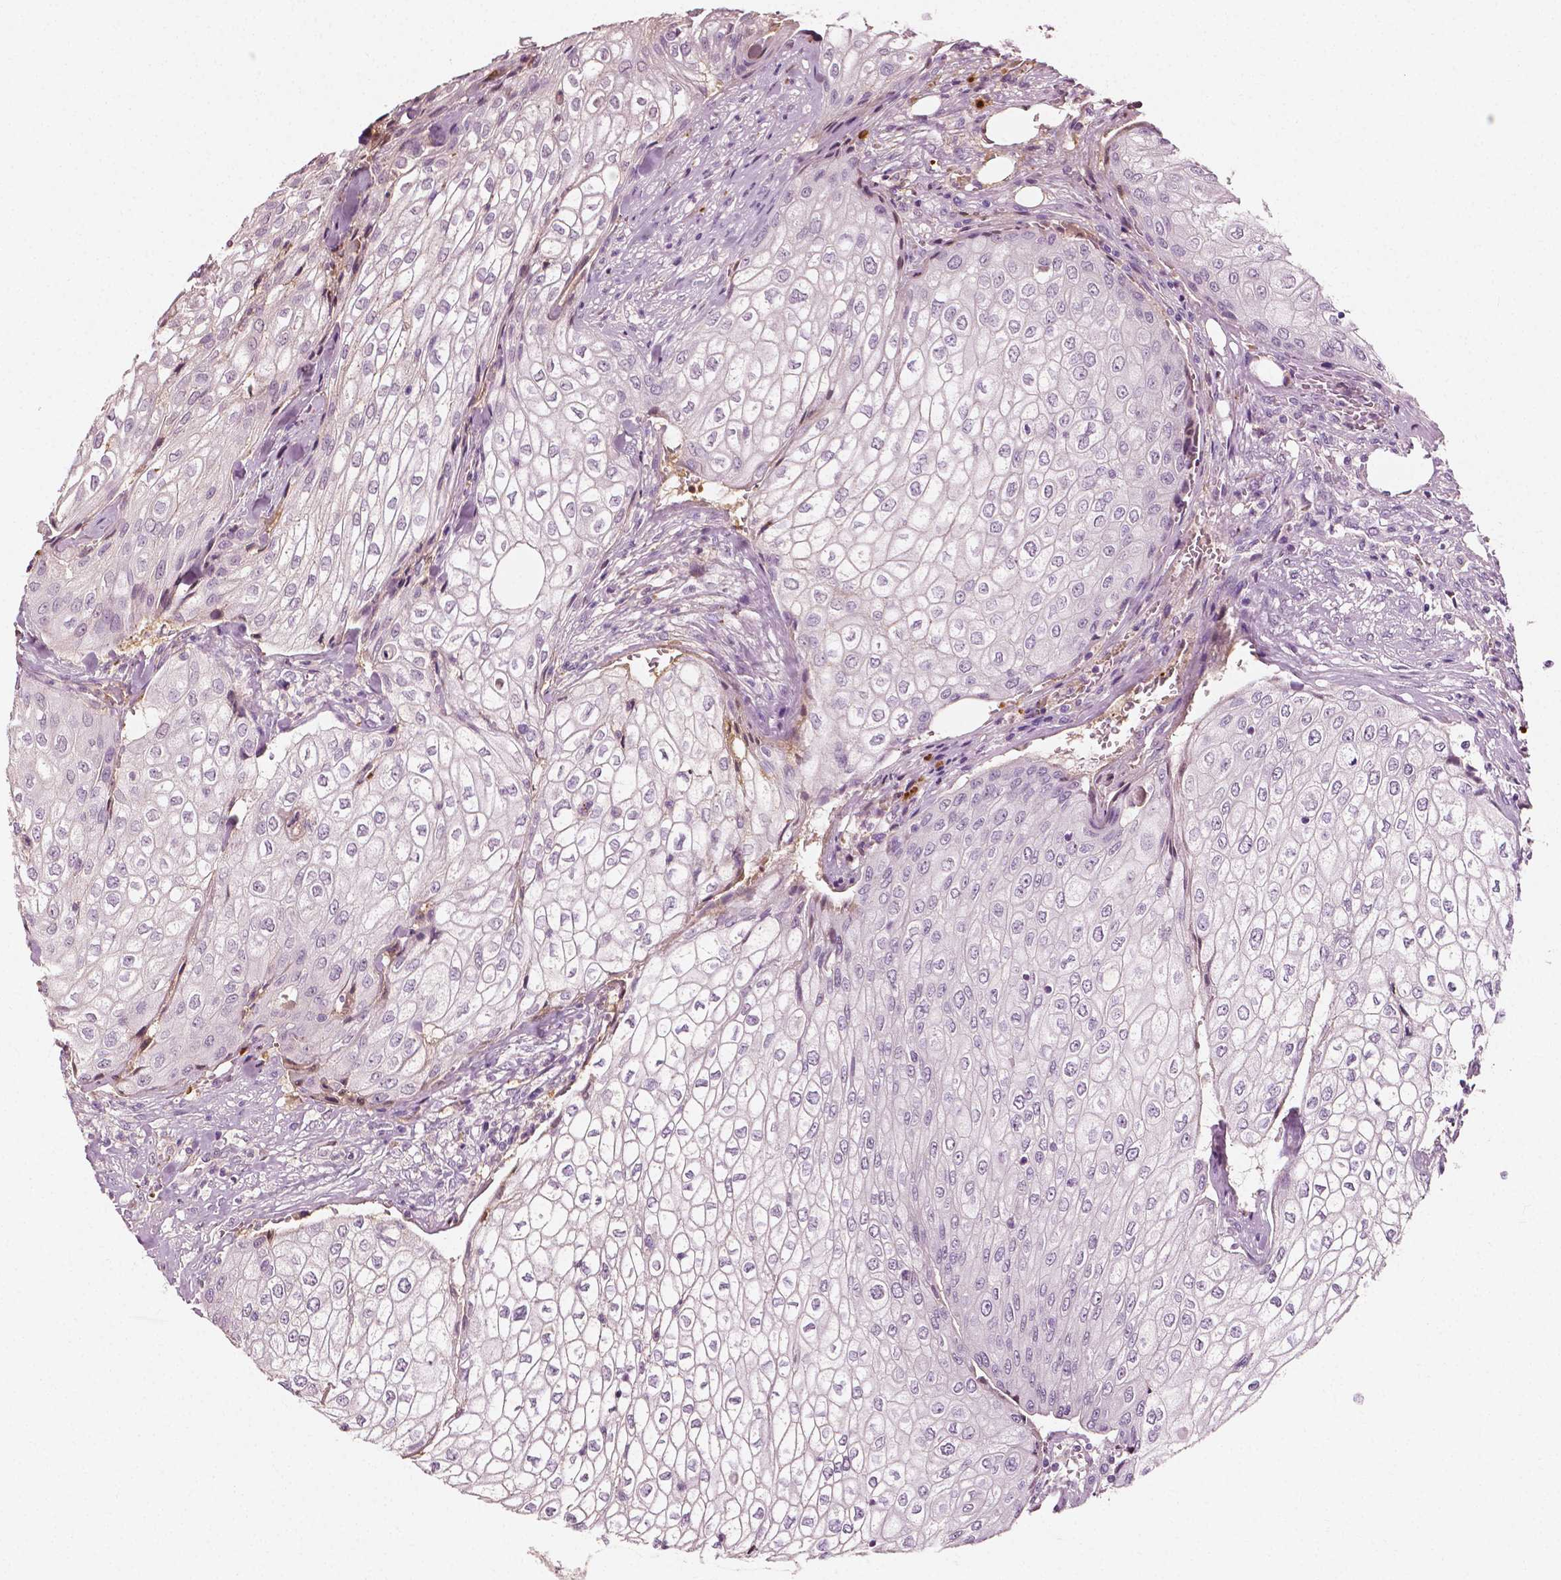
{"staining": {"intensity": "negative", "quantity": "none", "location": "none"}, "tissue": "urothelial cancer", "cell_type": "Tumor cells", "image_type": "cancer", "snomed": [{"axis": "morphology", "description": "Urothelial carcinoma, High grade"}, {"axis": "topography", "description": "Urinary bladder"}], "caption": "DAB (3,3'-diaminobenzidine) immunohistochemical staining of high-grade urothelial carcinoma reveals no significant expression in tumor cells. (DAB (3,3'-diaminobenzidine) IHC with hematoxylin counter stain).", "gene": "APOA4", "patient": {"sex": "male", "age": 62}}